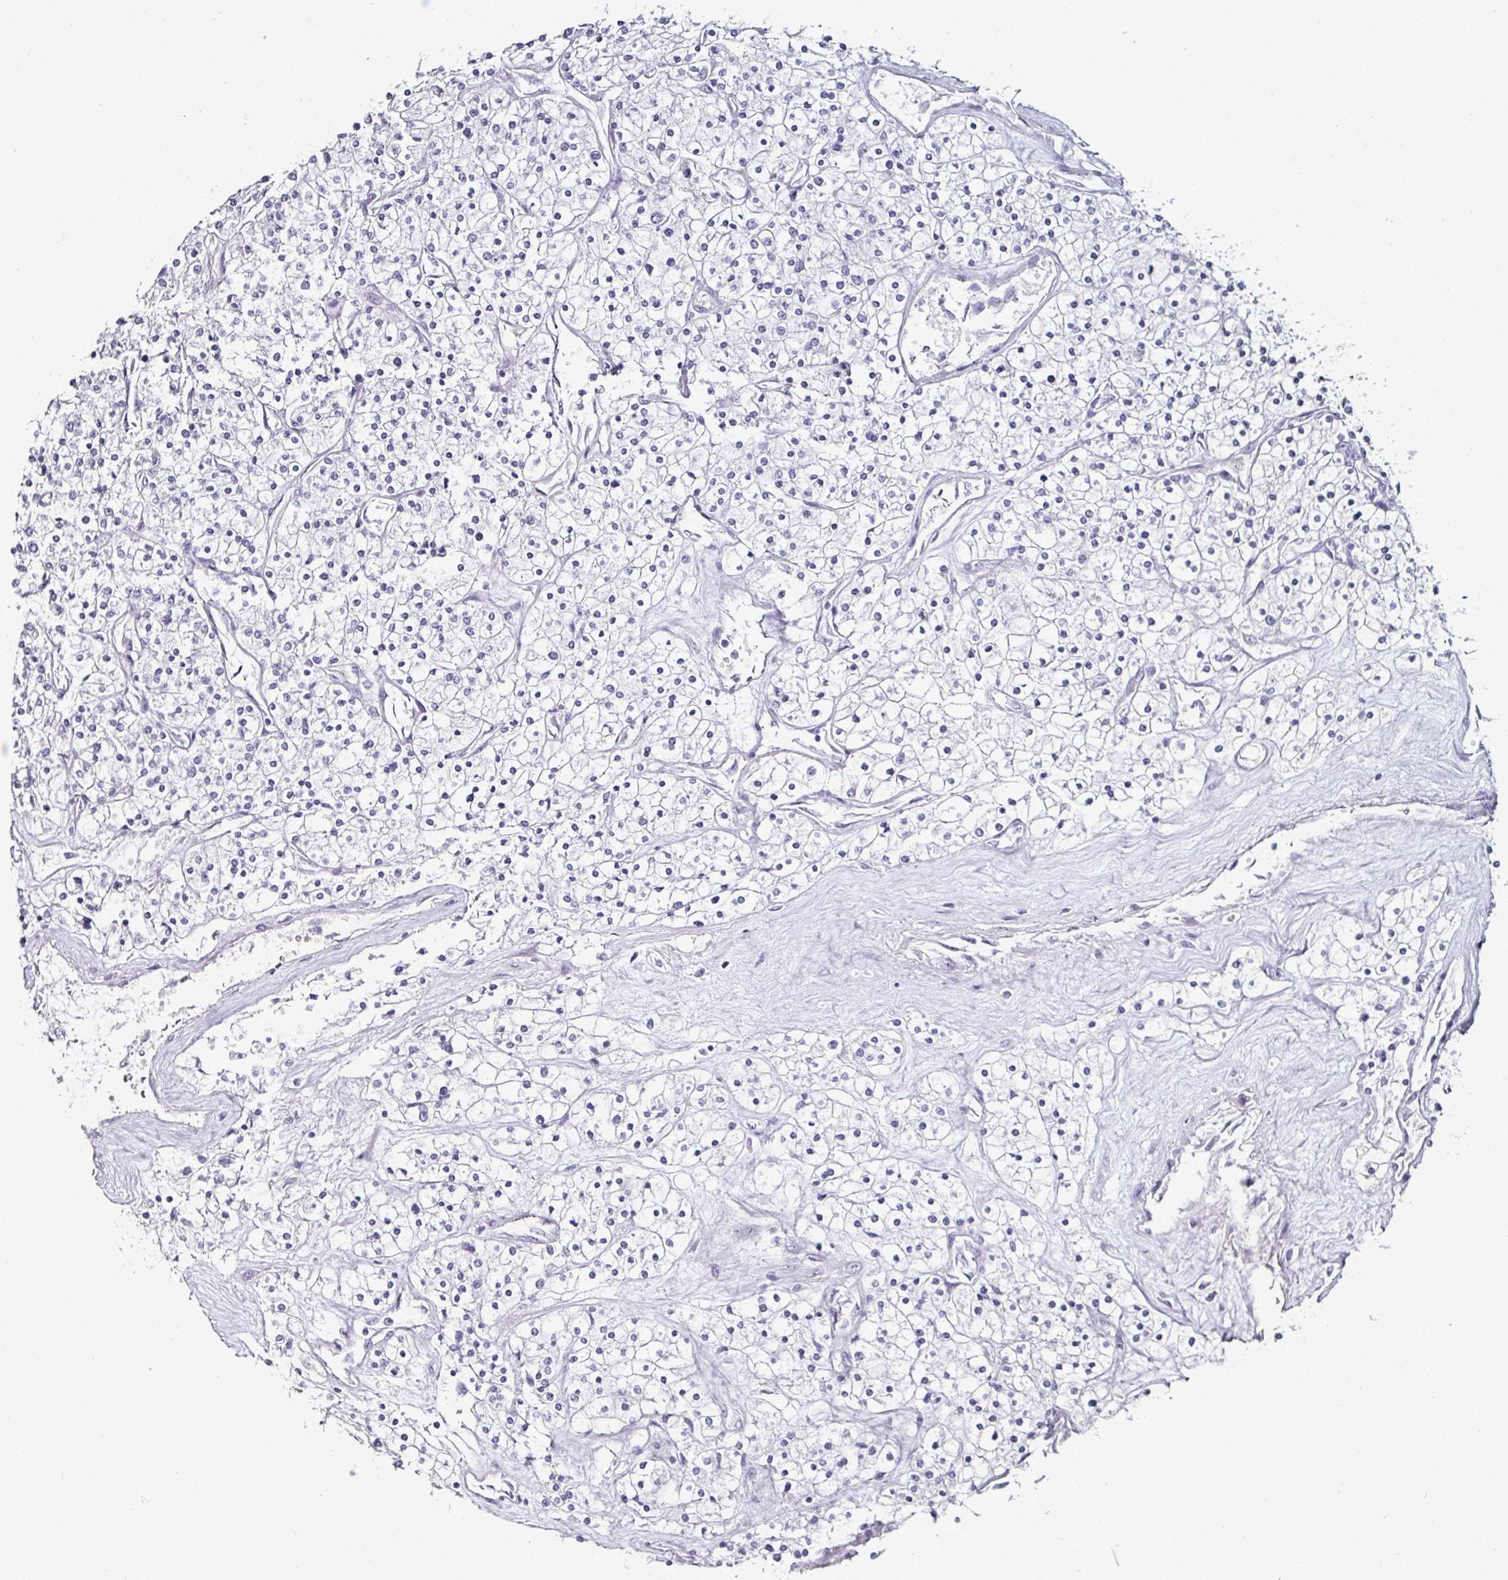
{"staining": {"intensity": "negative", "quantity": "none", "location": "none"}, "tissue": "renal cancer", "cell_type": "Tumor cells", "image_type": "cancer", "snomed": [{"axis": "morphology", "description": "Adenocarcinoma, NOS"}, {"axis": "topography", "description": "Kidney"}], "caption": "Tumor cells show no significant protein staining in renal adenocarcinoma.", "gene": "NACC2", "patient": {"sex": "male", "age": 80}}